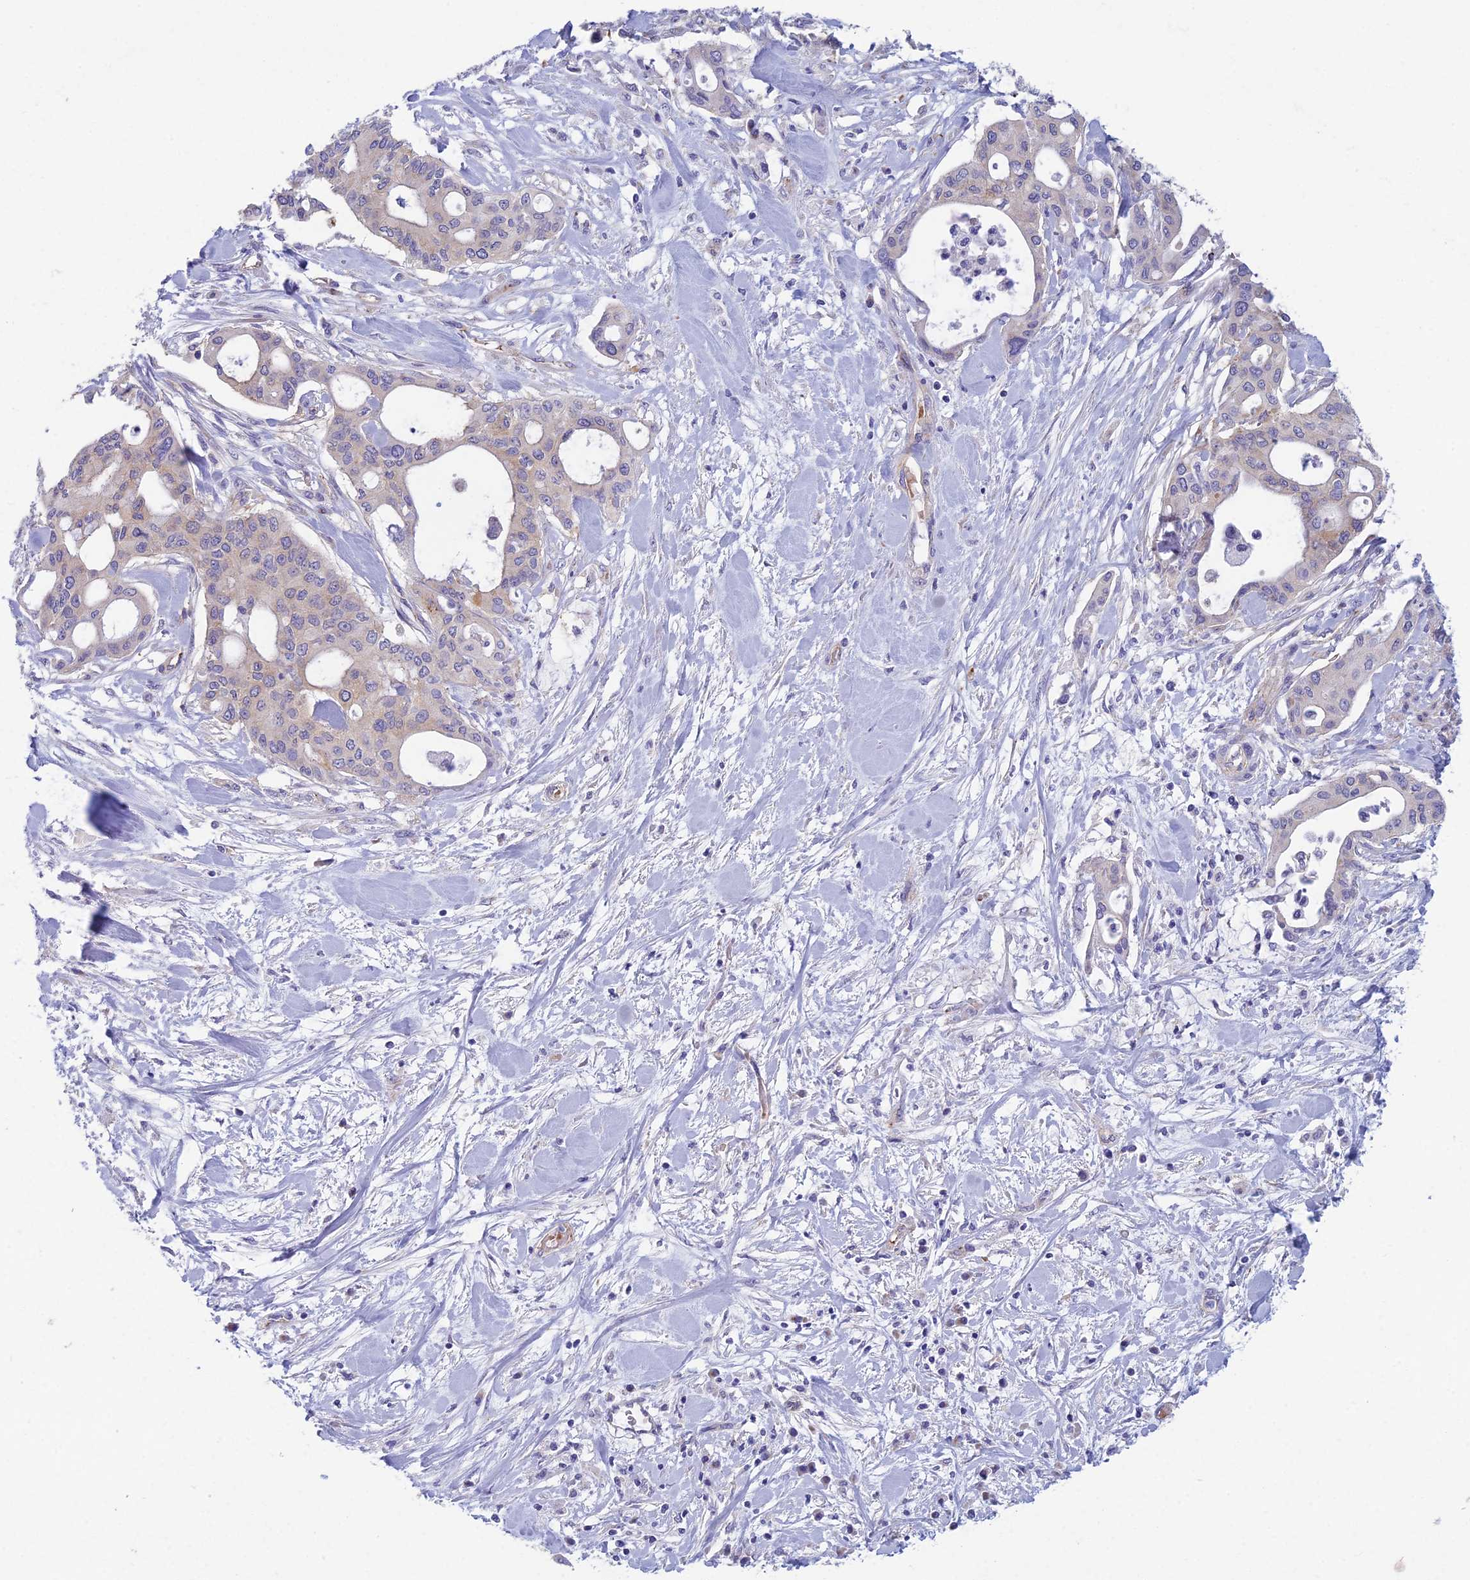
{"staining": {"intensity": "weak", "quantity": "25%-75%", "location": "cytoplasmic/membranous"}, "tissue": "pancreatic cancer", "cell_type": "Tumor cells", "image_type": "cancer", "snomed": [{"axis": "morphology", "description": "Adenocarcinoma, NOS"}, {"axis": "topography", "description": "Pancreas"}], "caption": "Immunohistochemical staining of adenocarcinoma (pancreatic) displays low levels of weak cytoplasmic/membranous staining in approximately 25%-75% of tumor cells. The staining was performed using DAB (3,3'-diaminobenzidine) to visualize the protein expression in brown, while the nuclei were stained in blue with hematoxylin (Magnification: 20x).", "gene": "ZNF564", "patient": {"sex": "male", "age": 46}}